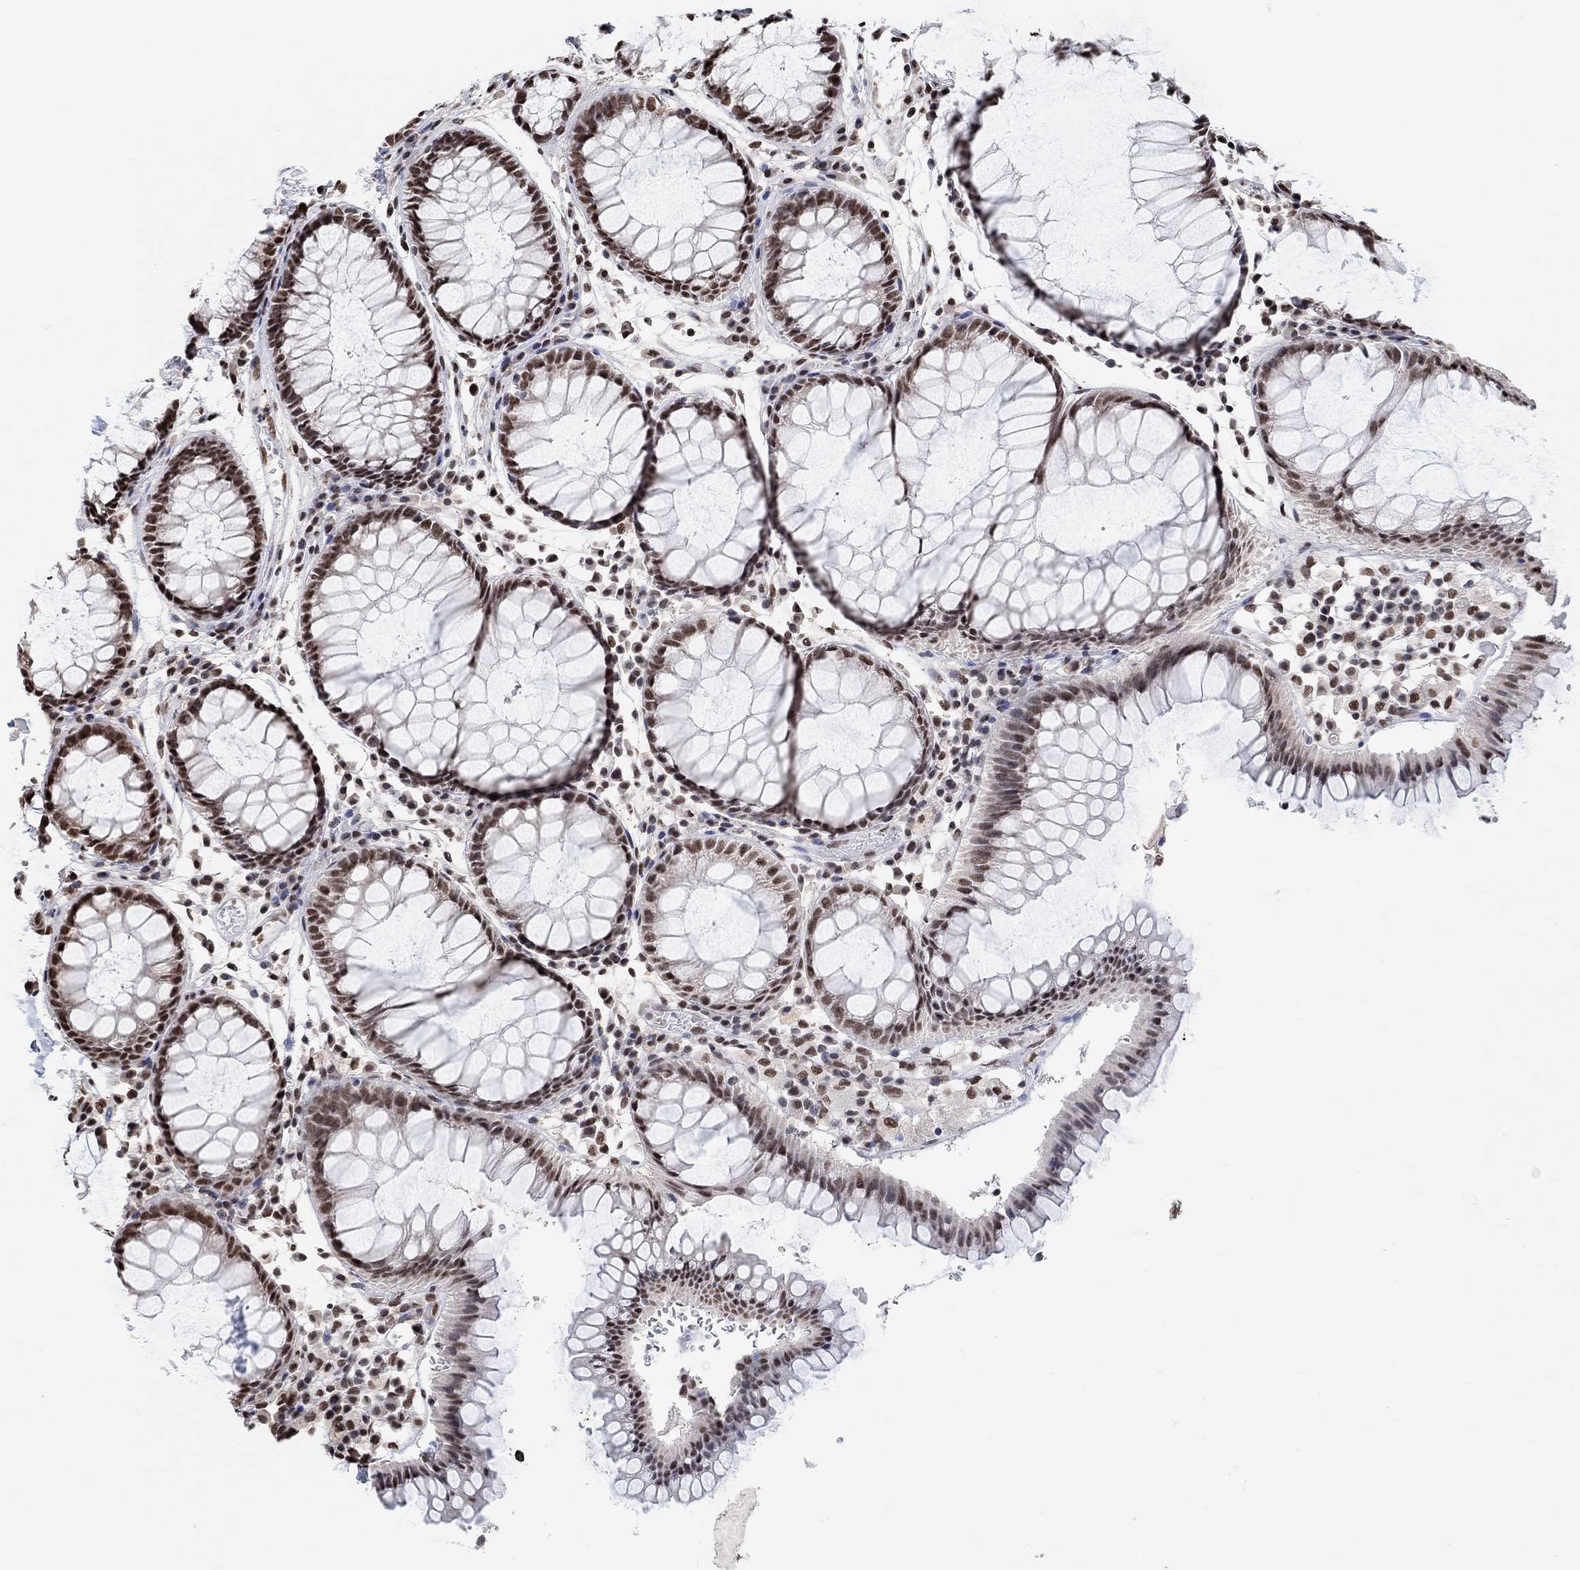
{"staining": {"intensity": "strong", "quantity": ">75%", "location": "nuclear"}, "tissue": "rectum", "cell_type": "Glandular cells", "image_type": "normal", "snomed": [{"axis": "morphology", "description": "Normal tissue, NOS"}, {"axis": "topography", "description": "Rectum"}], "caption": "This photomicrograph demonstrates normal rectum stained with immunohistochemistry to label a protein in brown. The nuclear of glandular cells show strong positivity for the protein. Nuclei are counter-stained blue.", "gene": "USP39", "patient": {"sex": "female", "age": 68}}